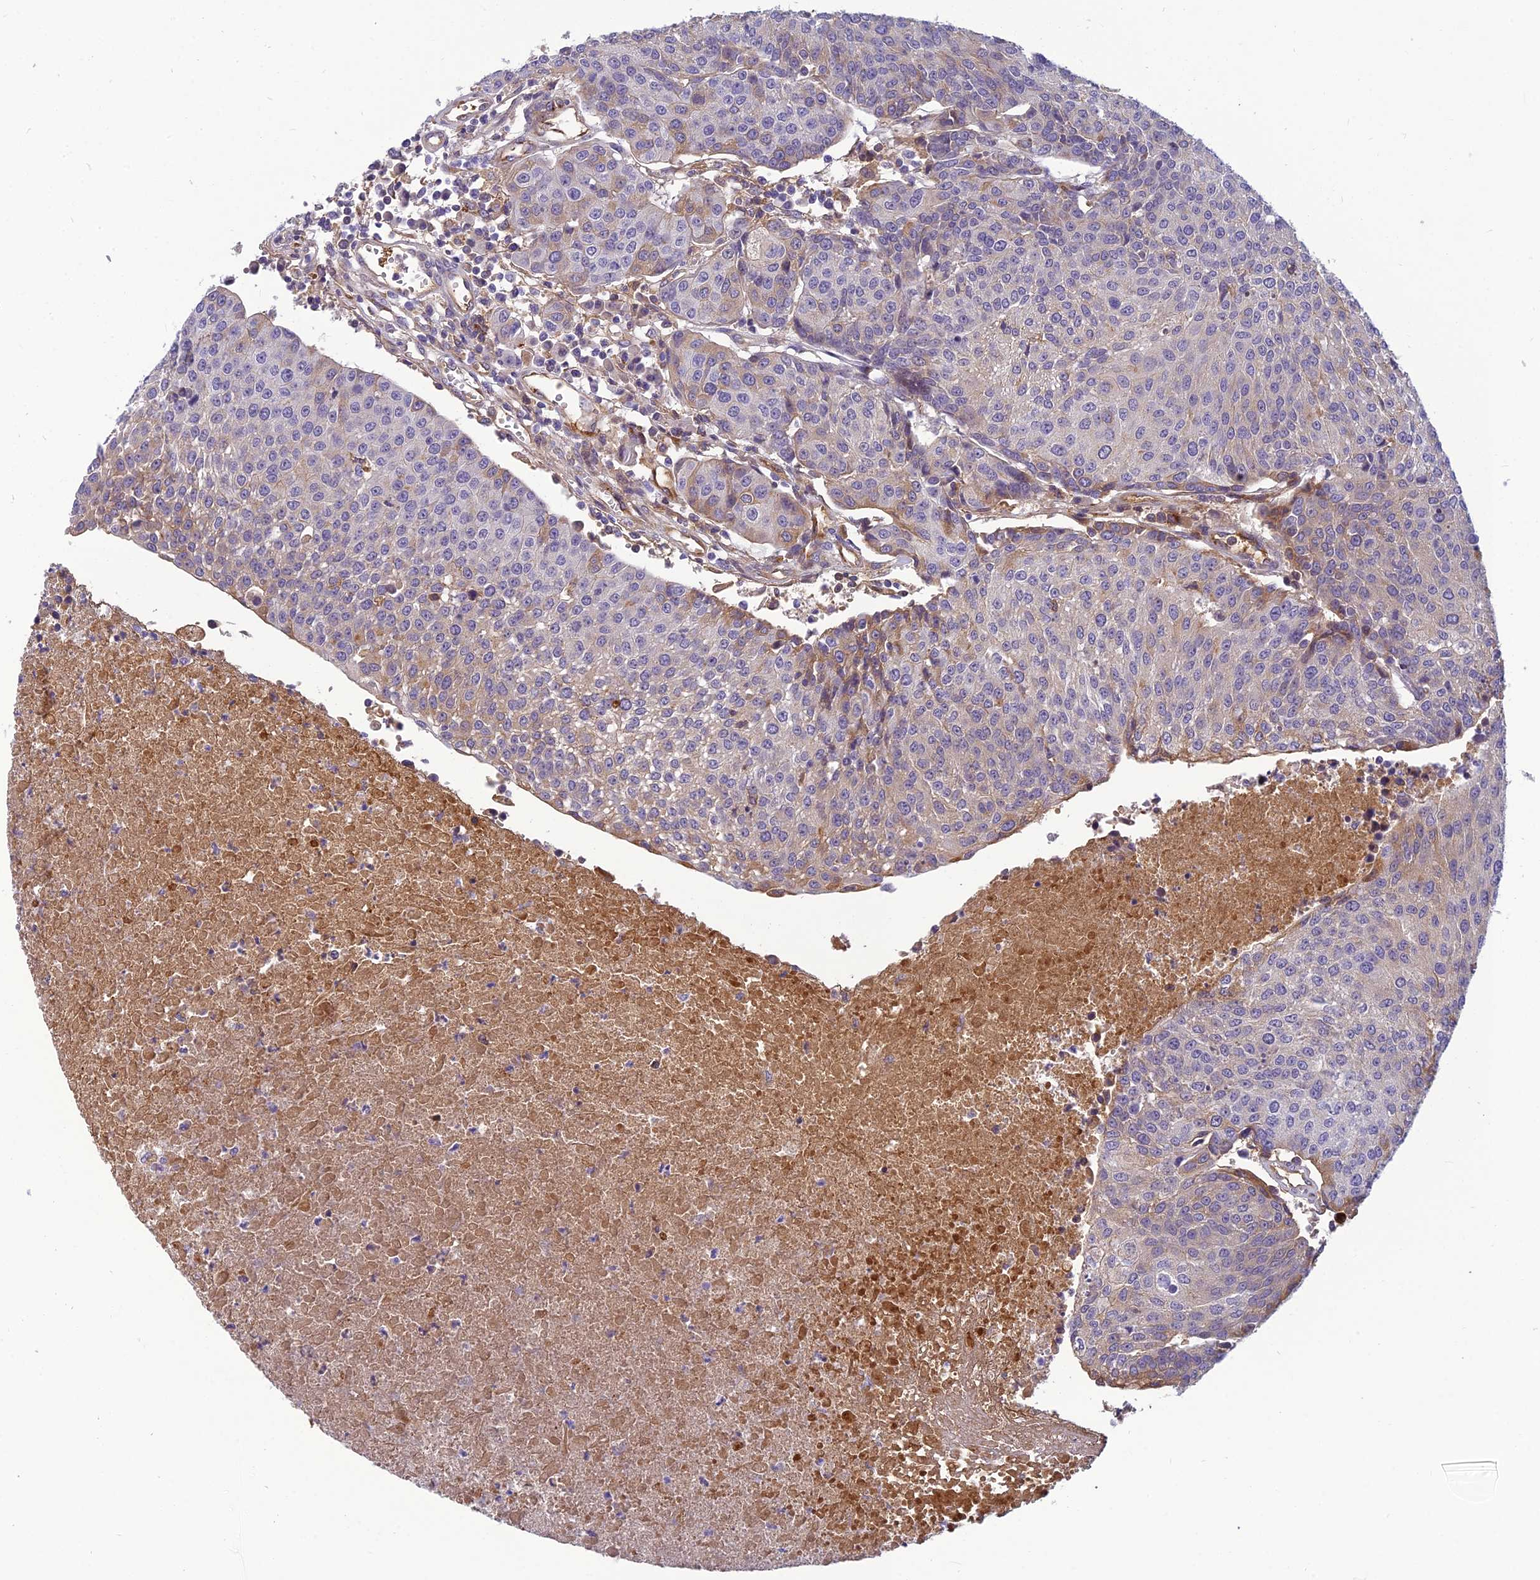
{"staining": {"intensity": "weak", "quantity": "<25%", "location": "cytoplasmic/membranous"}, "tissue": "urothelial cancer", "cell_type": "Tumor cells", "image_type": "cancer", "snomed": [{"axis": "morphology", "description": "Urothelial carcinoma, High grade"}, {"axis": "topography", "description": "Urinary bladder"}], "caption": "The image displays no staining of tumor cells in urothelial cancer.", "gene": "CLEC11A", "patient": {"sex": "female", "age": 85}}